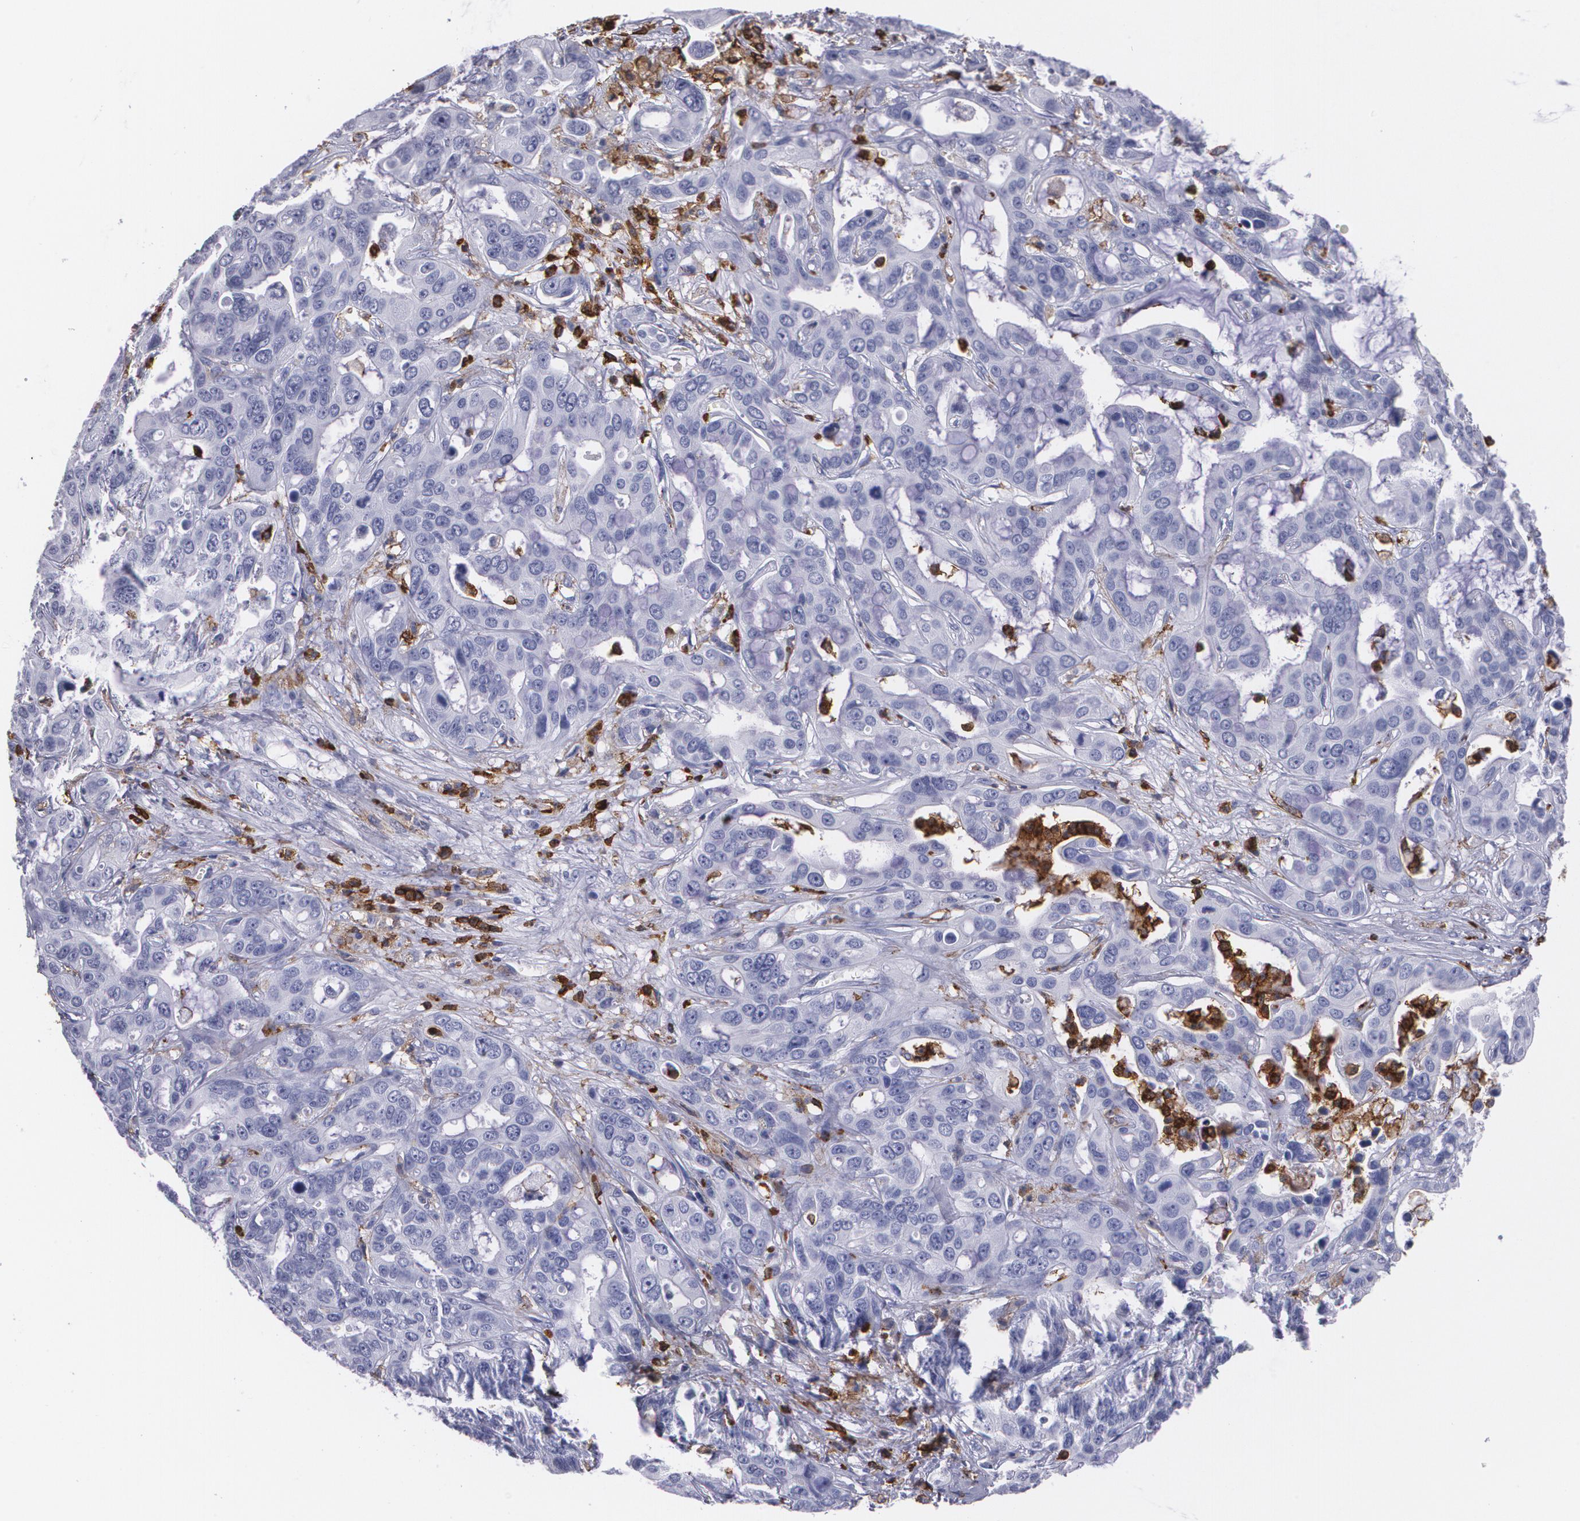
{"staining": {"intensity": "negative", "quantity": "none", "location": "none"}, "tissue": "liver cancer", "cell_type": "Tumor cells", "image_type": "cancer", "snomed": [{"axis": "morphology", "description": "Cholangiocarcinoma"}, {"axis": "topography", "description": "Liver"}], "caption": "A high-resolution micrograph shows immunohistochemistry (IHC) staining of liver cholangiocarcinoma, which displays no significant expression in tumor cells.", "gene": "PTPRC", "patient": {"sex": "female", "age": 65}}